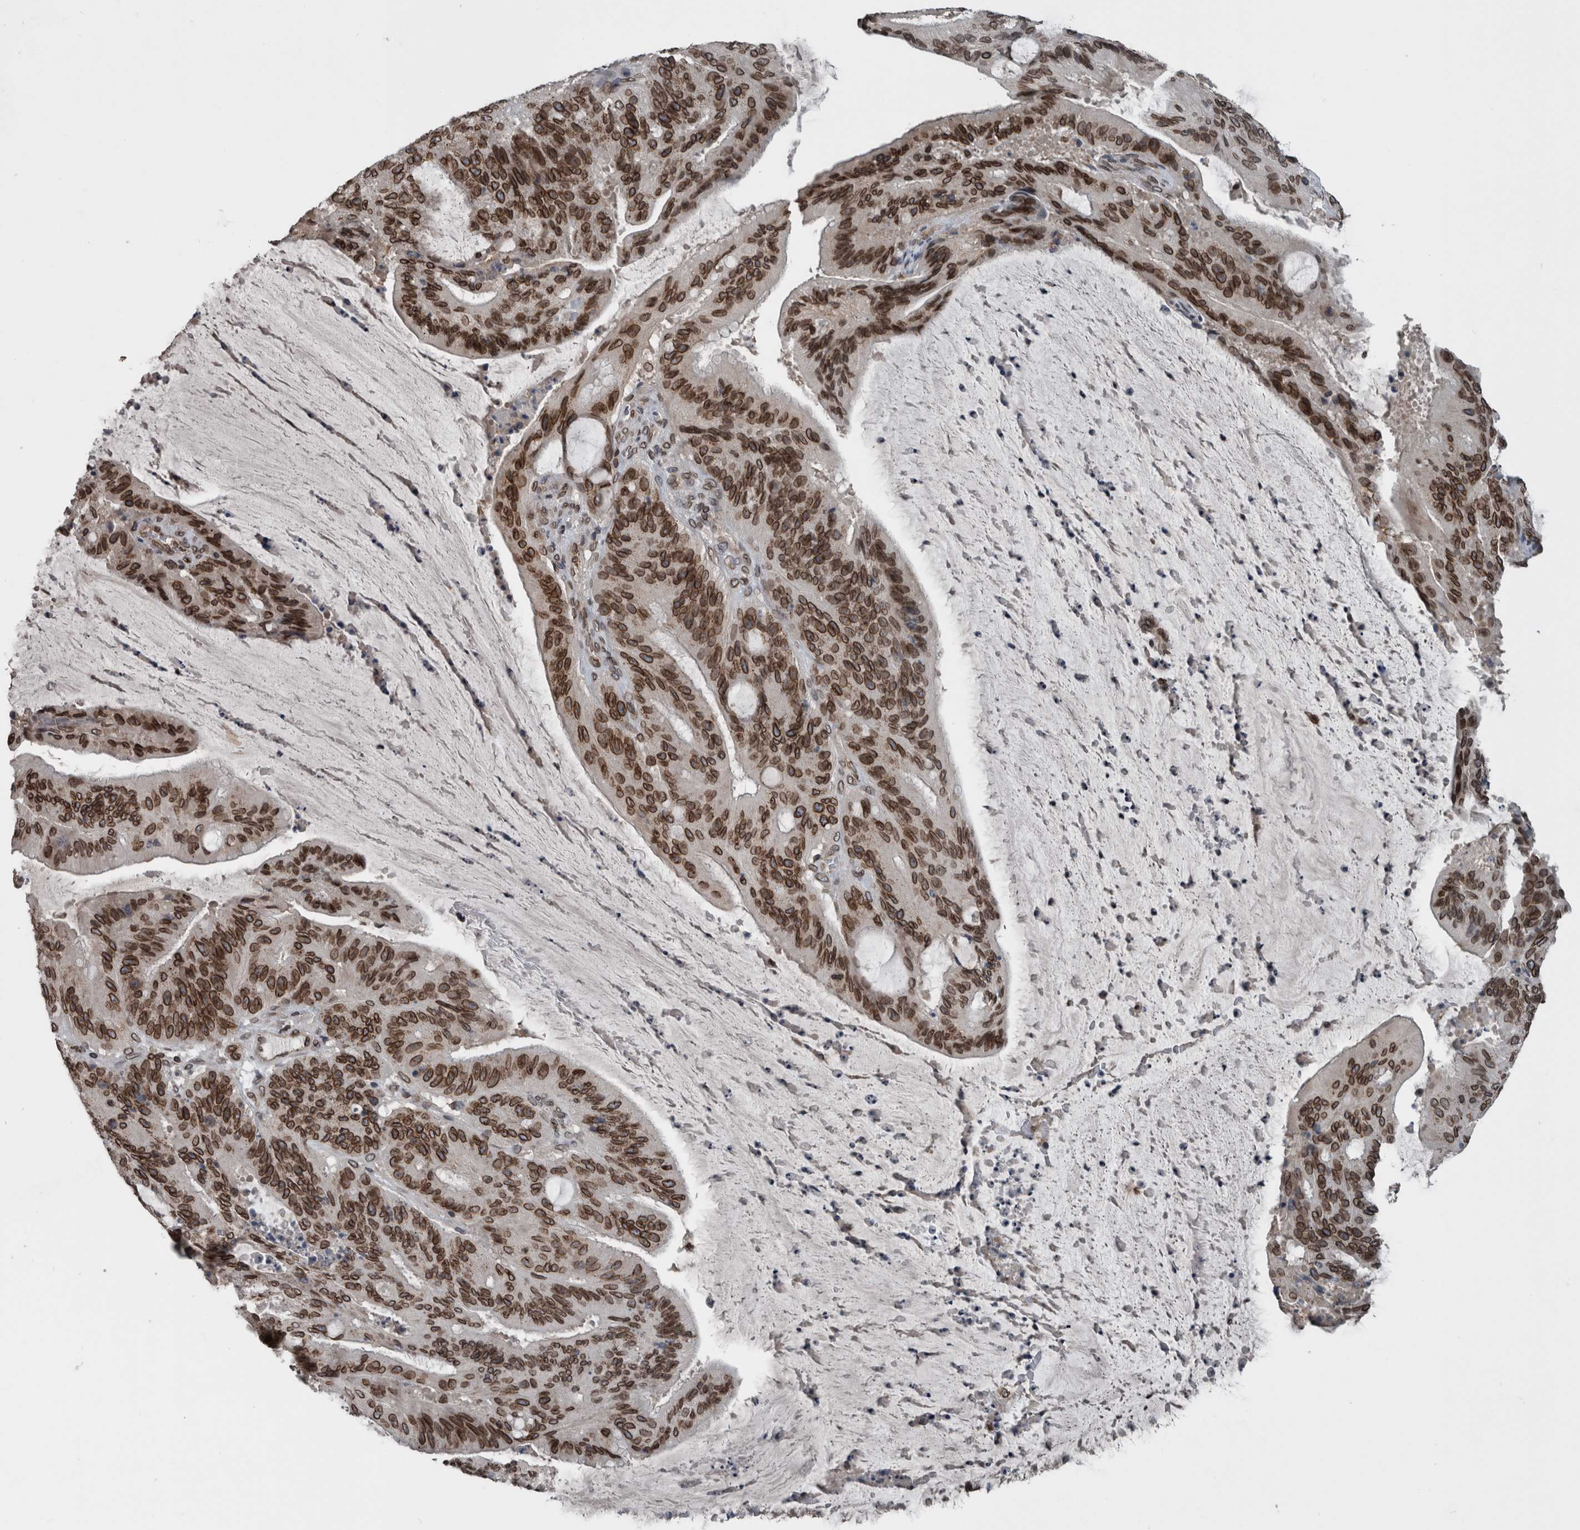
{"staining": {"intensity": "strong", "quantity": ">75%", "location": "cytoplasmic/membranous,nuclear"}, "tissue": "liver cancer", "cell_type": "Tumor cells", "image_type": "cancer", "snomed": [{"axis": "morphology", "description": "Normal tissue, NOS"}, {"axis": "morphology", "description": "Cholangiocarcinoma"}, {"axis": "topography", "description": "Liver"}, {"axis": "topography", "description": "Peripheral nerve tissue"}], "caption": "Immunohistochemical staining of human cholangiocarcinoma (liver) shows high levels of strong cytoplasmic/membranous and nuclear staining in about >75% of tumor cells.", "gene": "RANBP2", "patient": {"sex": "female", "age": 73}}